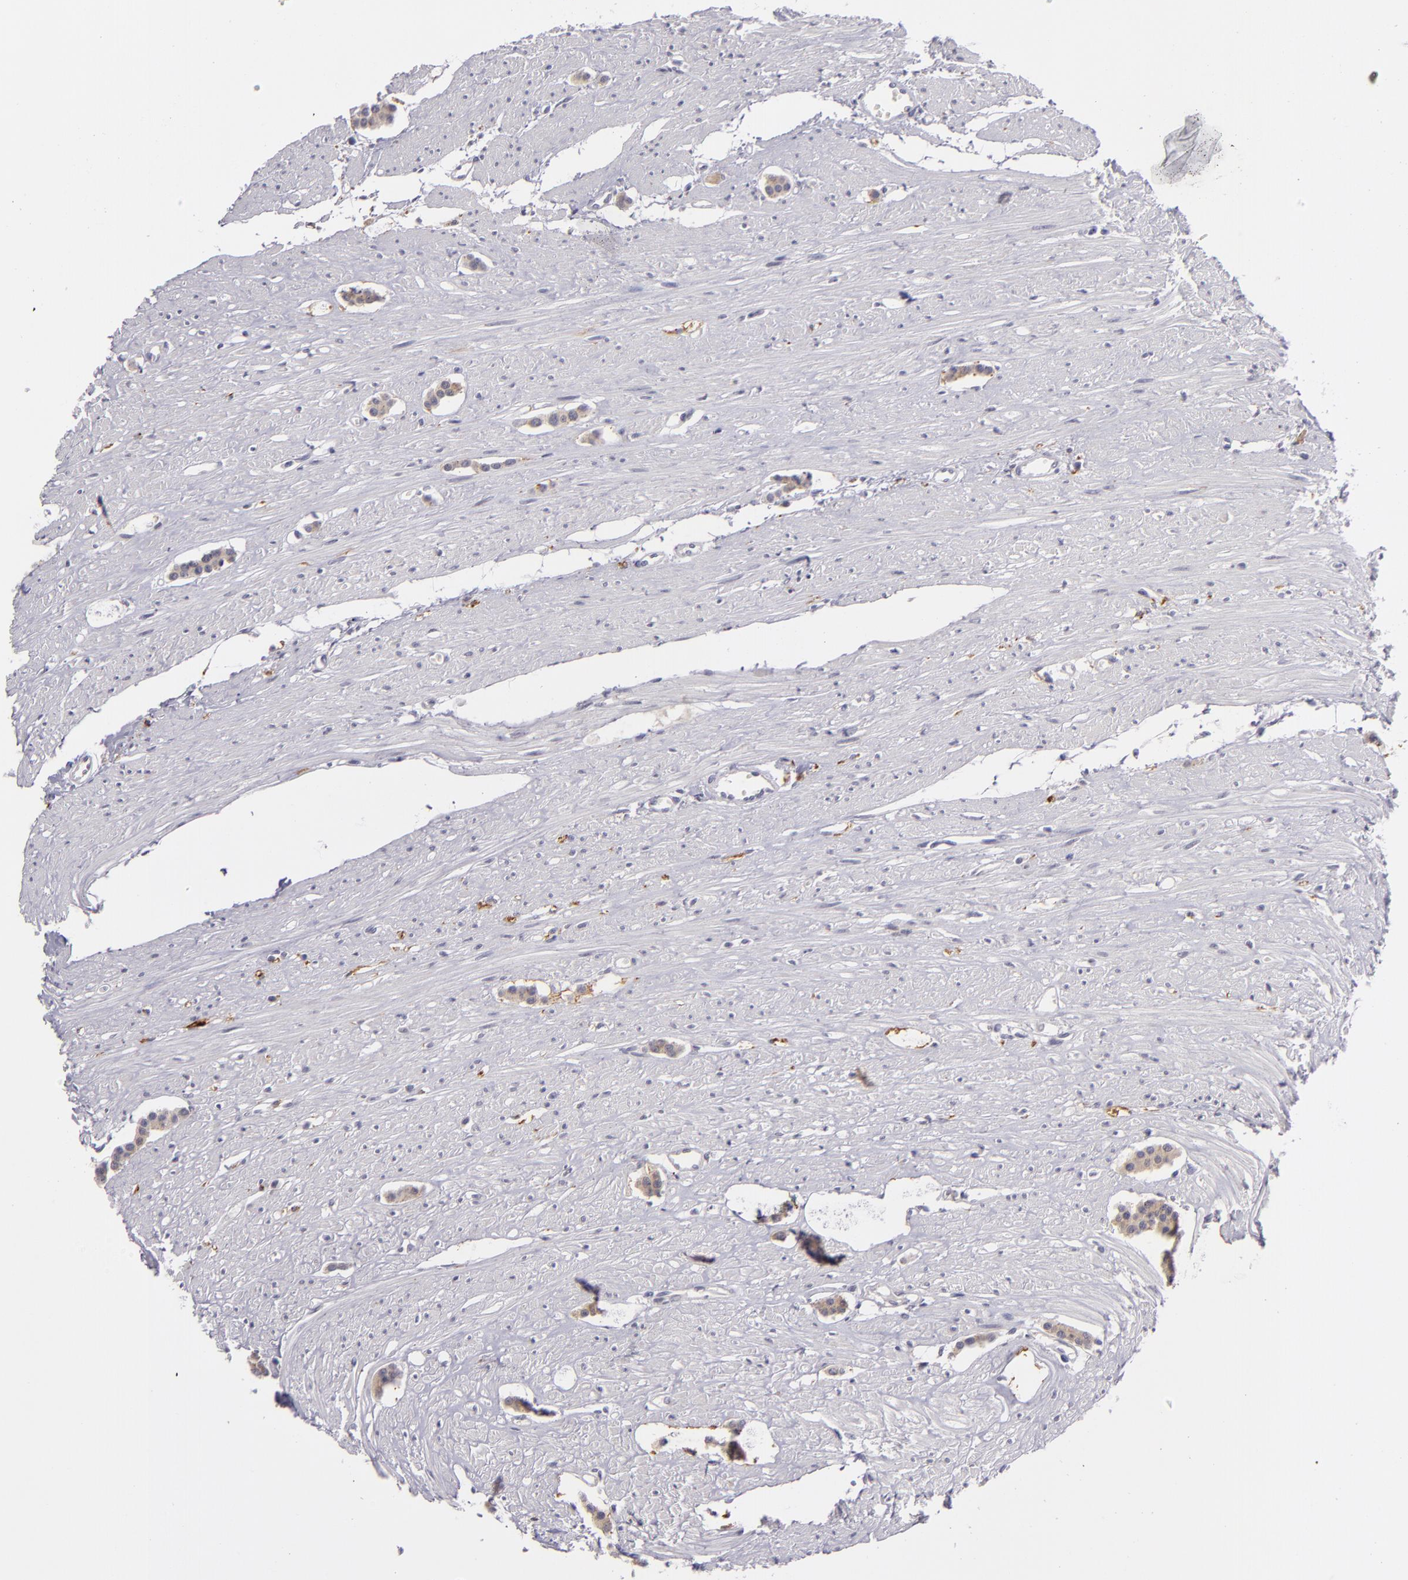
{"staining": {"intensity": "weak", "quantity": ">75%", "location": "nuclear"}, "tissue": "carcinoid", "cell_type": "Tumor cells", "image_type": "cancer", "snomed": [{"axis": "morphology", "description": "Carcinoid, malignant, NOS"}, {"axis": "topography", "description": "Small intestine"}], "caption": "An image showing weak nuclear expression in about >75% of tumor cells in malignant carcinoid, as visualized by brown immunohistochemical staining.", "gene": "SNCB", "patient": {"sex": "male", "age": 60}}